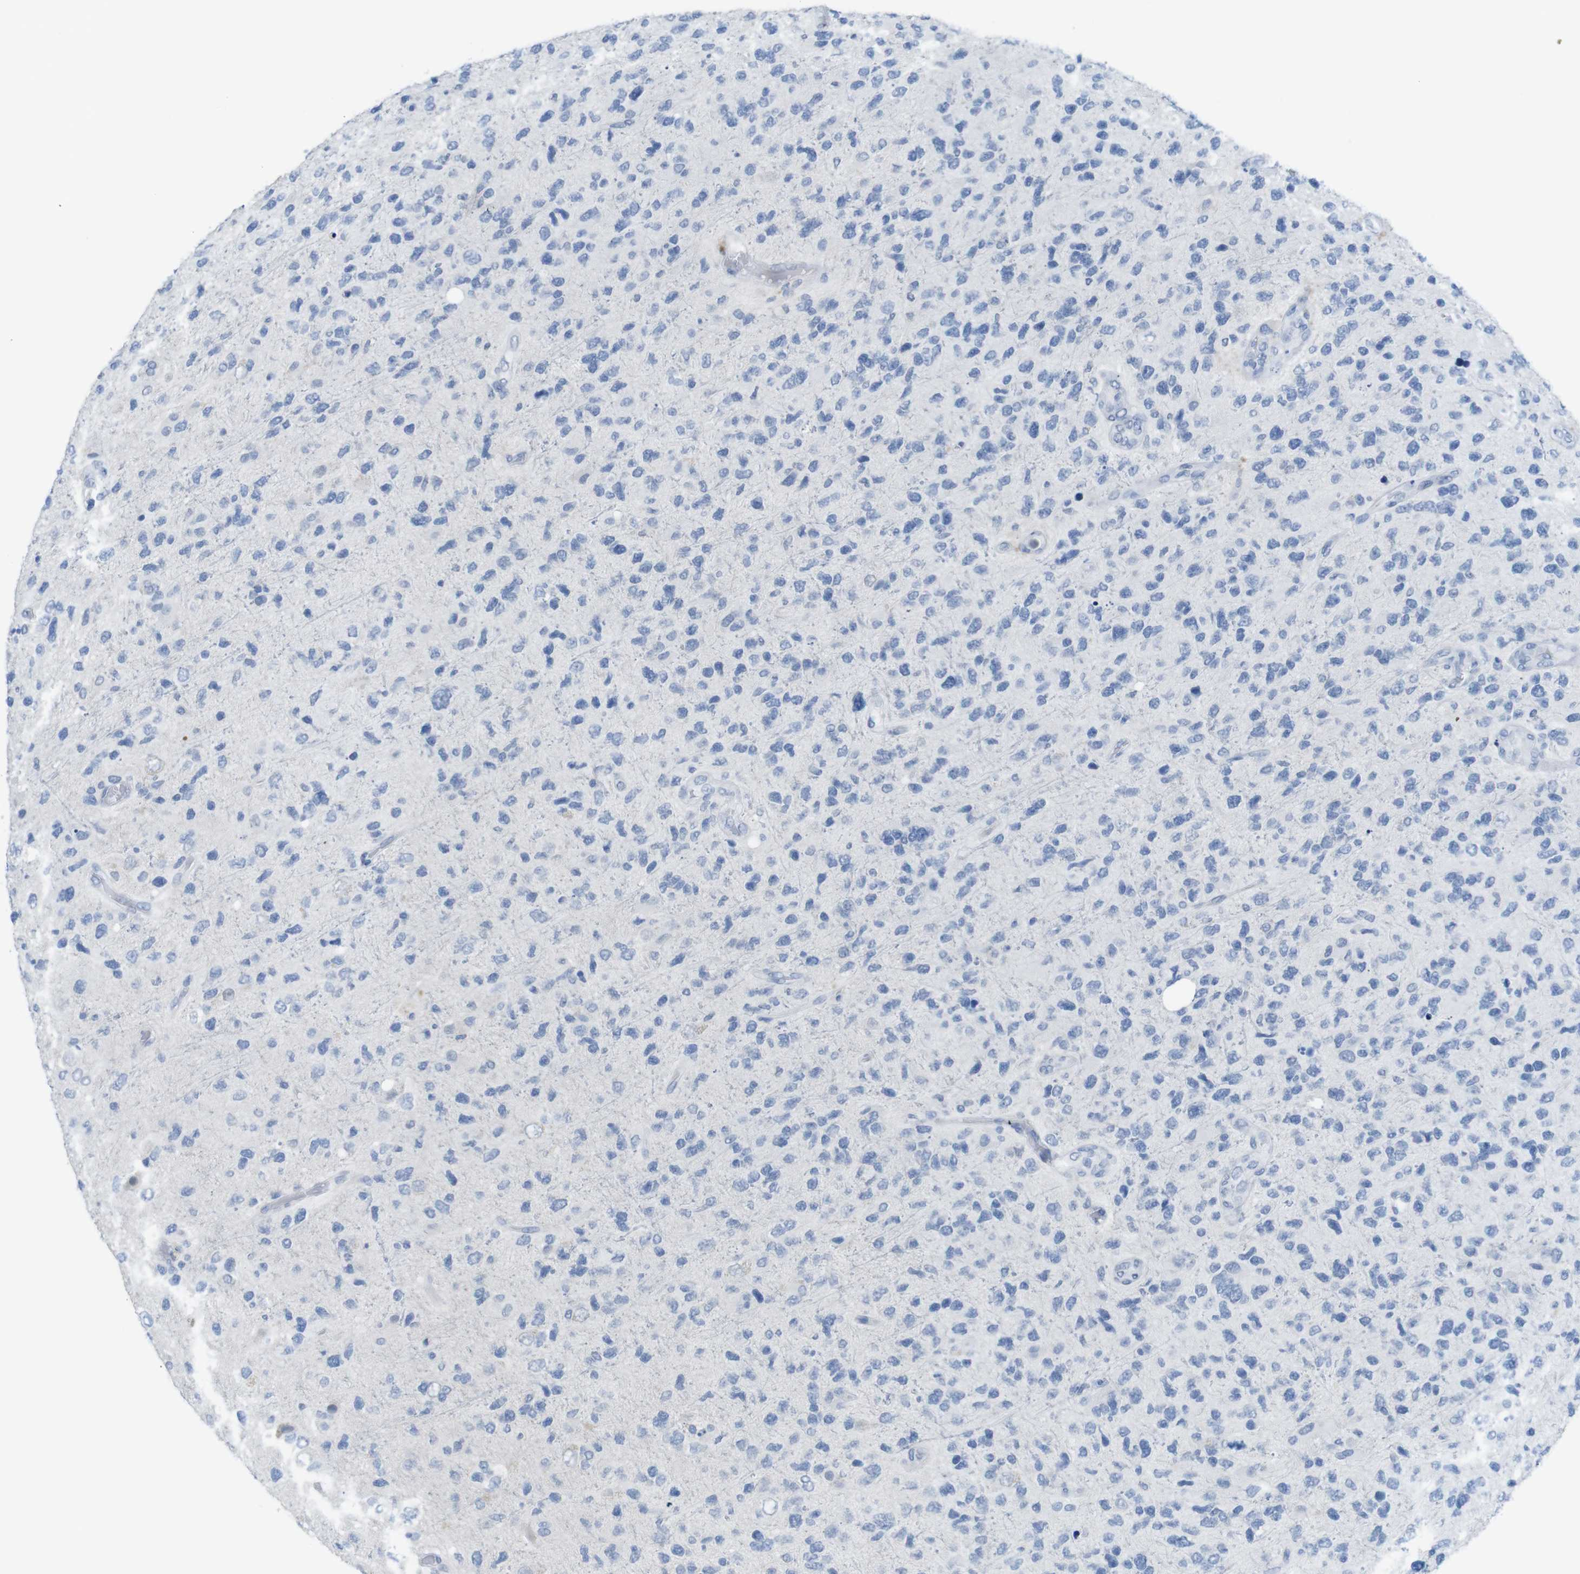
{"staining": {"intensity": "negative", "quantity": "none", "location": "none"}, "tissue": "glioma", "cell_type": "Tumor cells", "image_type": "cancer", "snomed": [{"axis": "morphology", "description": "Glioma, malignant, High grade"}, {"axis": "topography", "description": "Brain"}], "caption": "This is an immunohistochemistry histopathology image of human high-grade glioma (malignant). There is no expression in tumor cells.", "gene": "OPN1SW", "patient": {"sex": "female", "age": 58}}